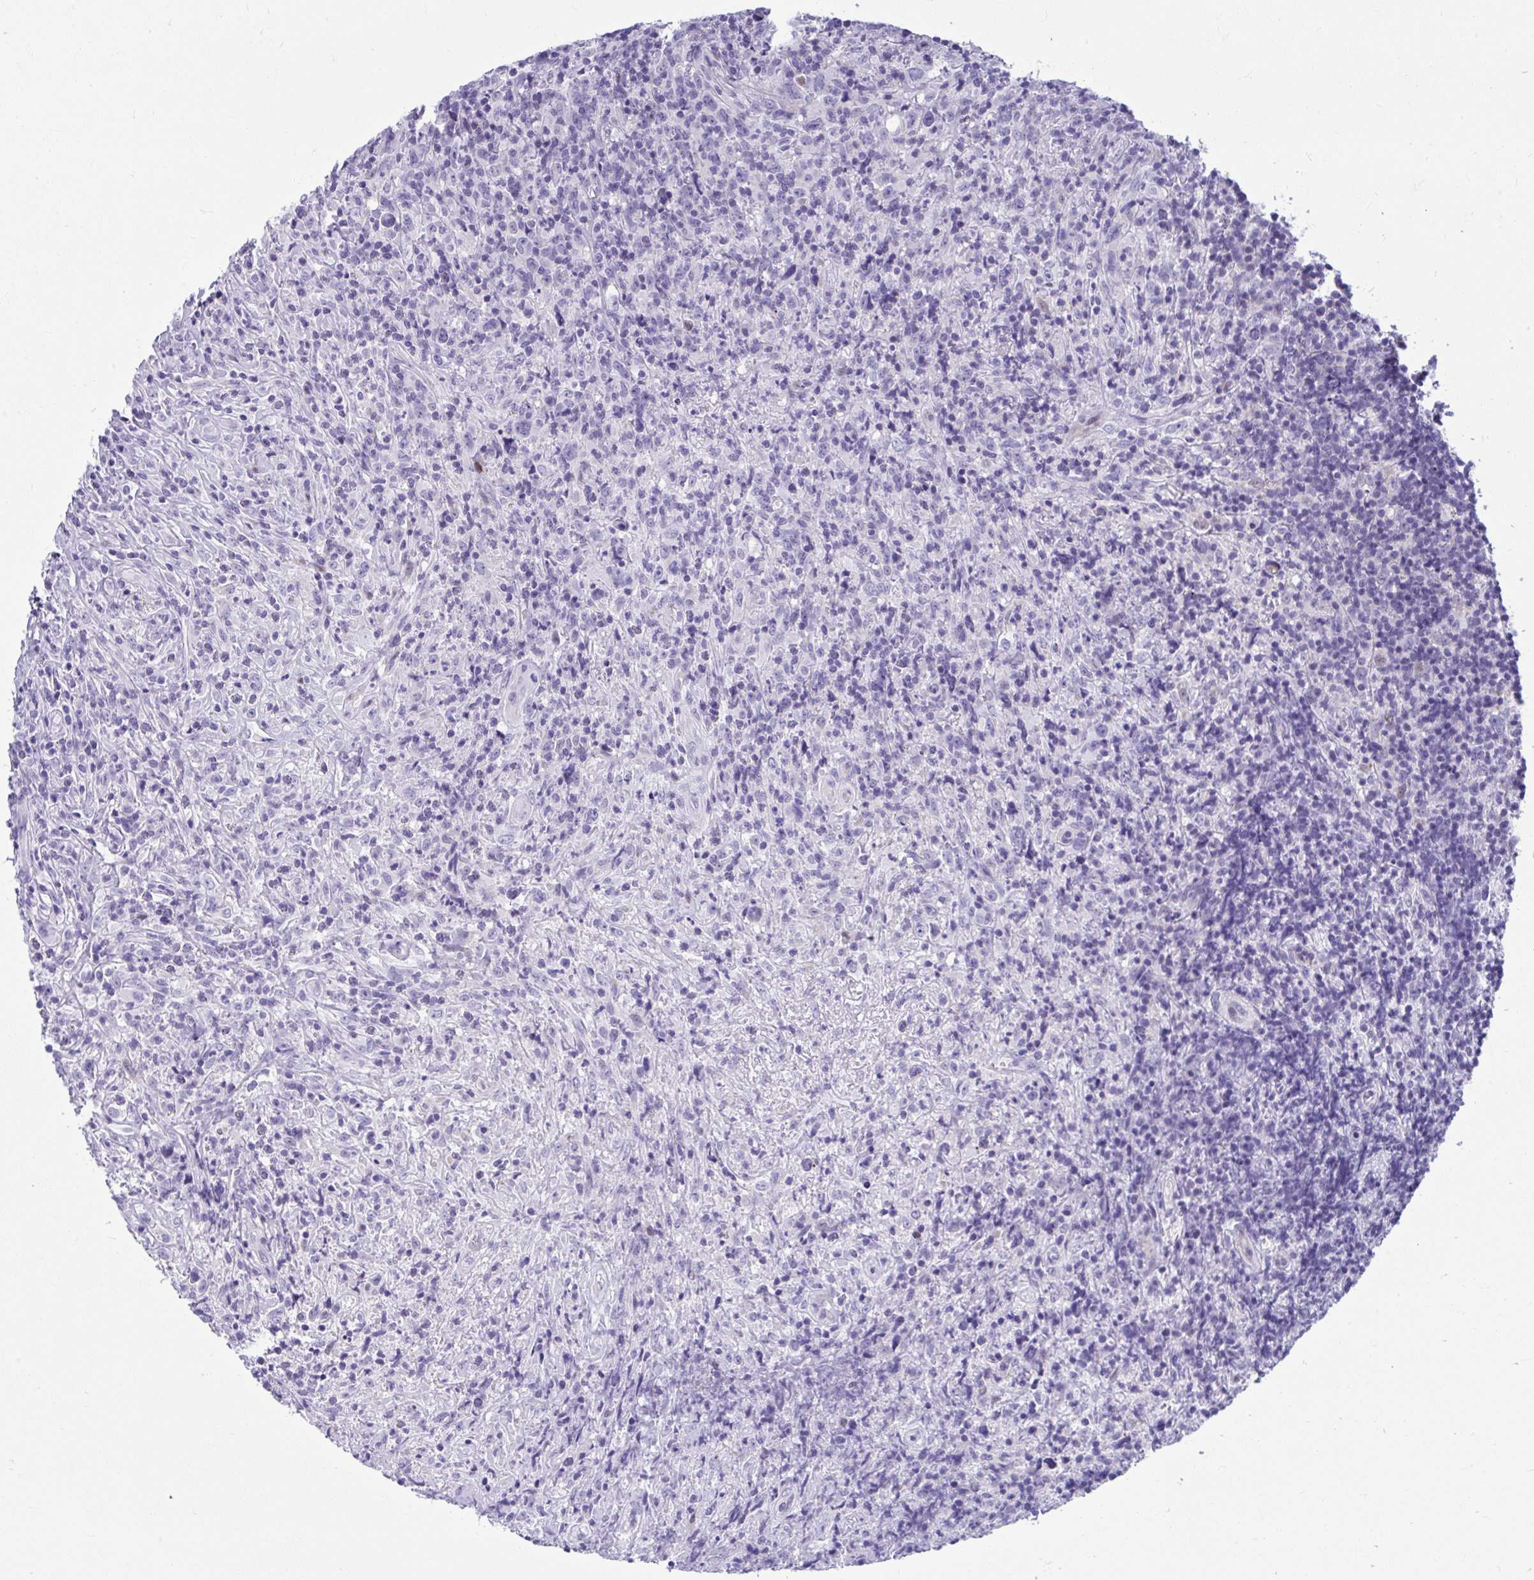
{"staining": {"intensity": "negative", "quantity": "none", "location": "none"}, "tissue": "lymphoma", "cell_type": "Tumor cells", "image_type": "cancer", "snomed": [{"axis": "morphology", "description": "Hodgkin's disease, NOS"}, {"axis": "topography", "description": "Lymph node"}], "caption": "Immunohistochemical staining of human Hodgkin's disease displays no significant expression in tumor cells. Brightfield microscopy of immunohistochemistry stained with DAB (brown) and hematoxylin (blue), captured at high magnification.", "gene": "ISL1", "patient": {"sex": "female", "age": 18}}